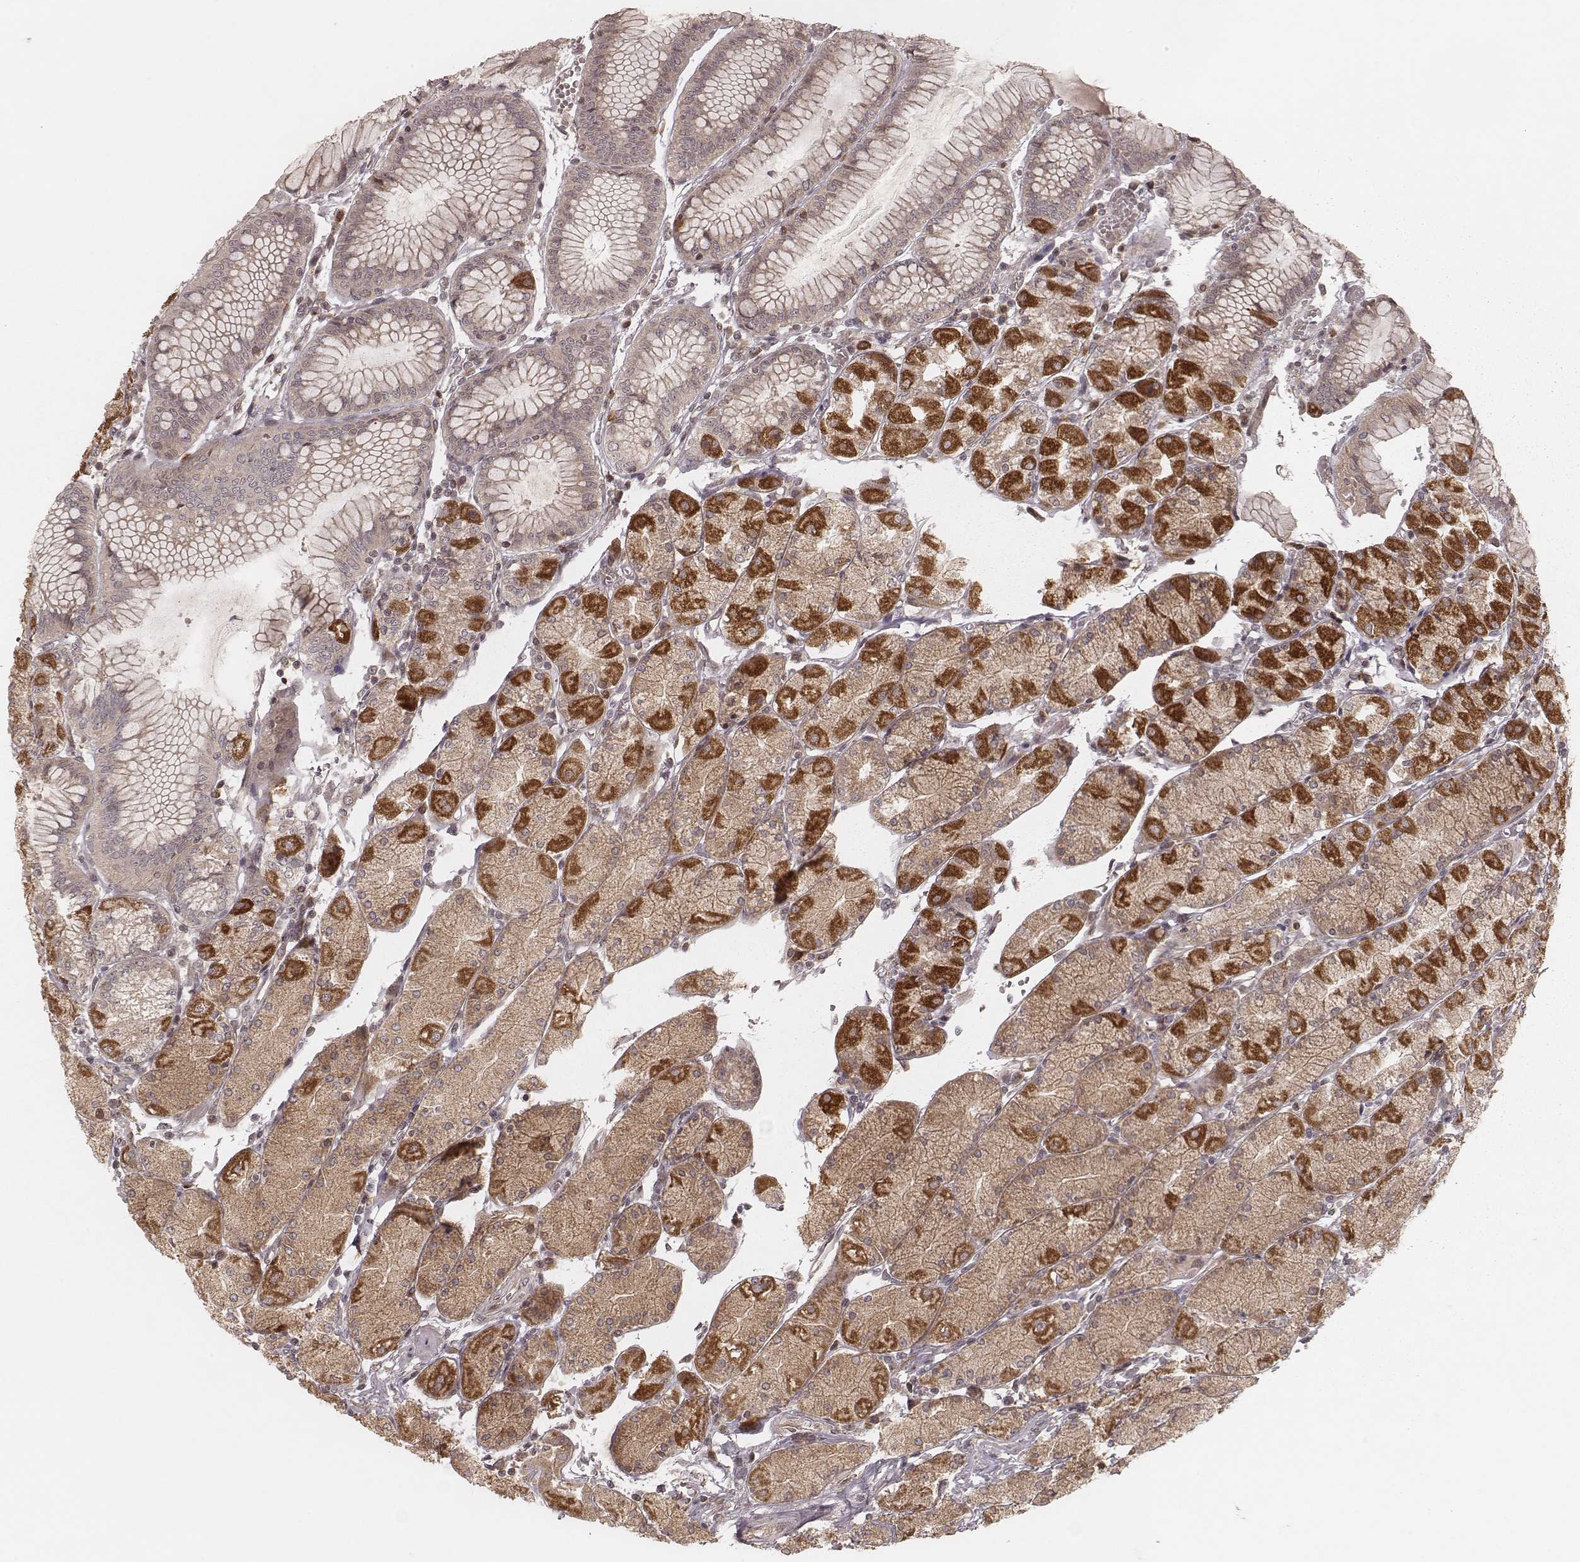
{"staining": {"intensity": "strong", "quantity": "<25%", "location": "cytoplasmic/membranous"}, "tissue": "stomach", "cell_type": "Glandular cells", "image_type": "normal", "snomed": [{"axis": "morphology", "description": "Normal tissue, NOS"}, {"axis": "topography", "description": "Stomach, upper"}], "caption": "Glandular cells exhibit medium levels of strong cytoplasmic/membranous positivity in about <25% of cells in normal stomach.", "gene": "MYO19", "patient": {"sex": "male", "age": 69}}